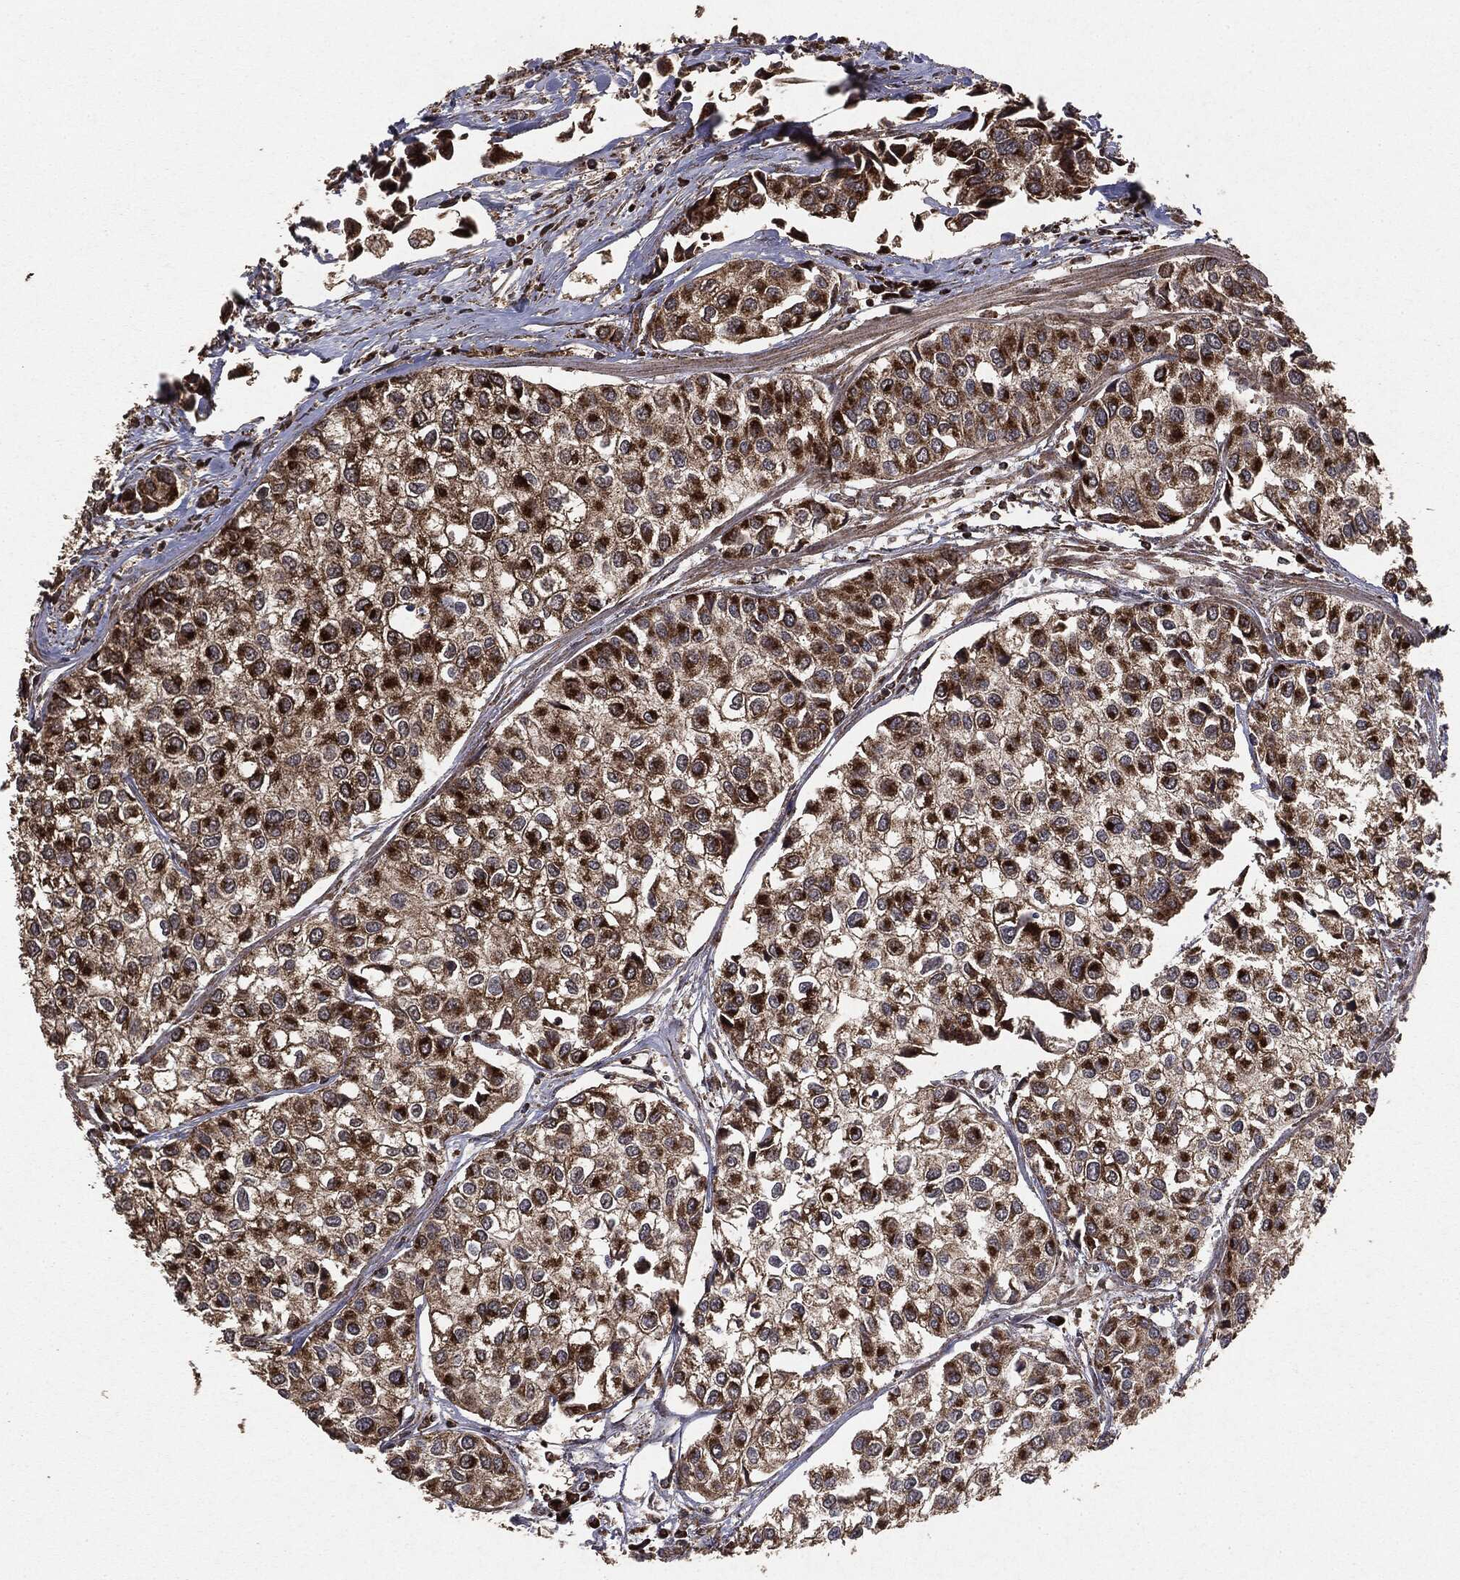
{"staining": {"intensity": "moderate", "quantity": ">75%", "location": "cytoplasmic/membranous"}, "tissue": "urothelial cancer", "cell_type": "Tumor cells", "image_type": "cancer", "snomed": [{"axis": "morphology", "description": "Urothelial carcinoma, High grade"}, {"axis": "topography", "description": "Urinary bladder"}], "caption": "This photomicrograph shows urothelial carcinoma (high-grade) stained with immunohistochemistry to label a protein in brown. The cytoplasmic/membranous of tumor cells show moderate positivity for the protein. Nuclei are counter-stained blue.", "gene": "MTOR", "patient": {"sex": "male", "age": 73}}